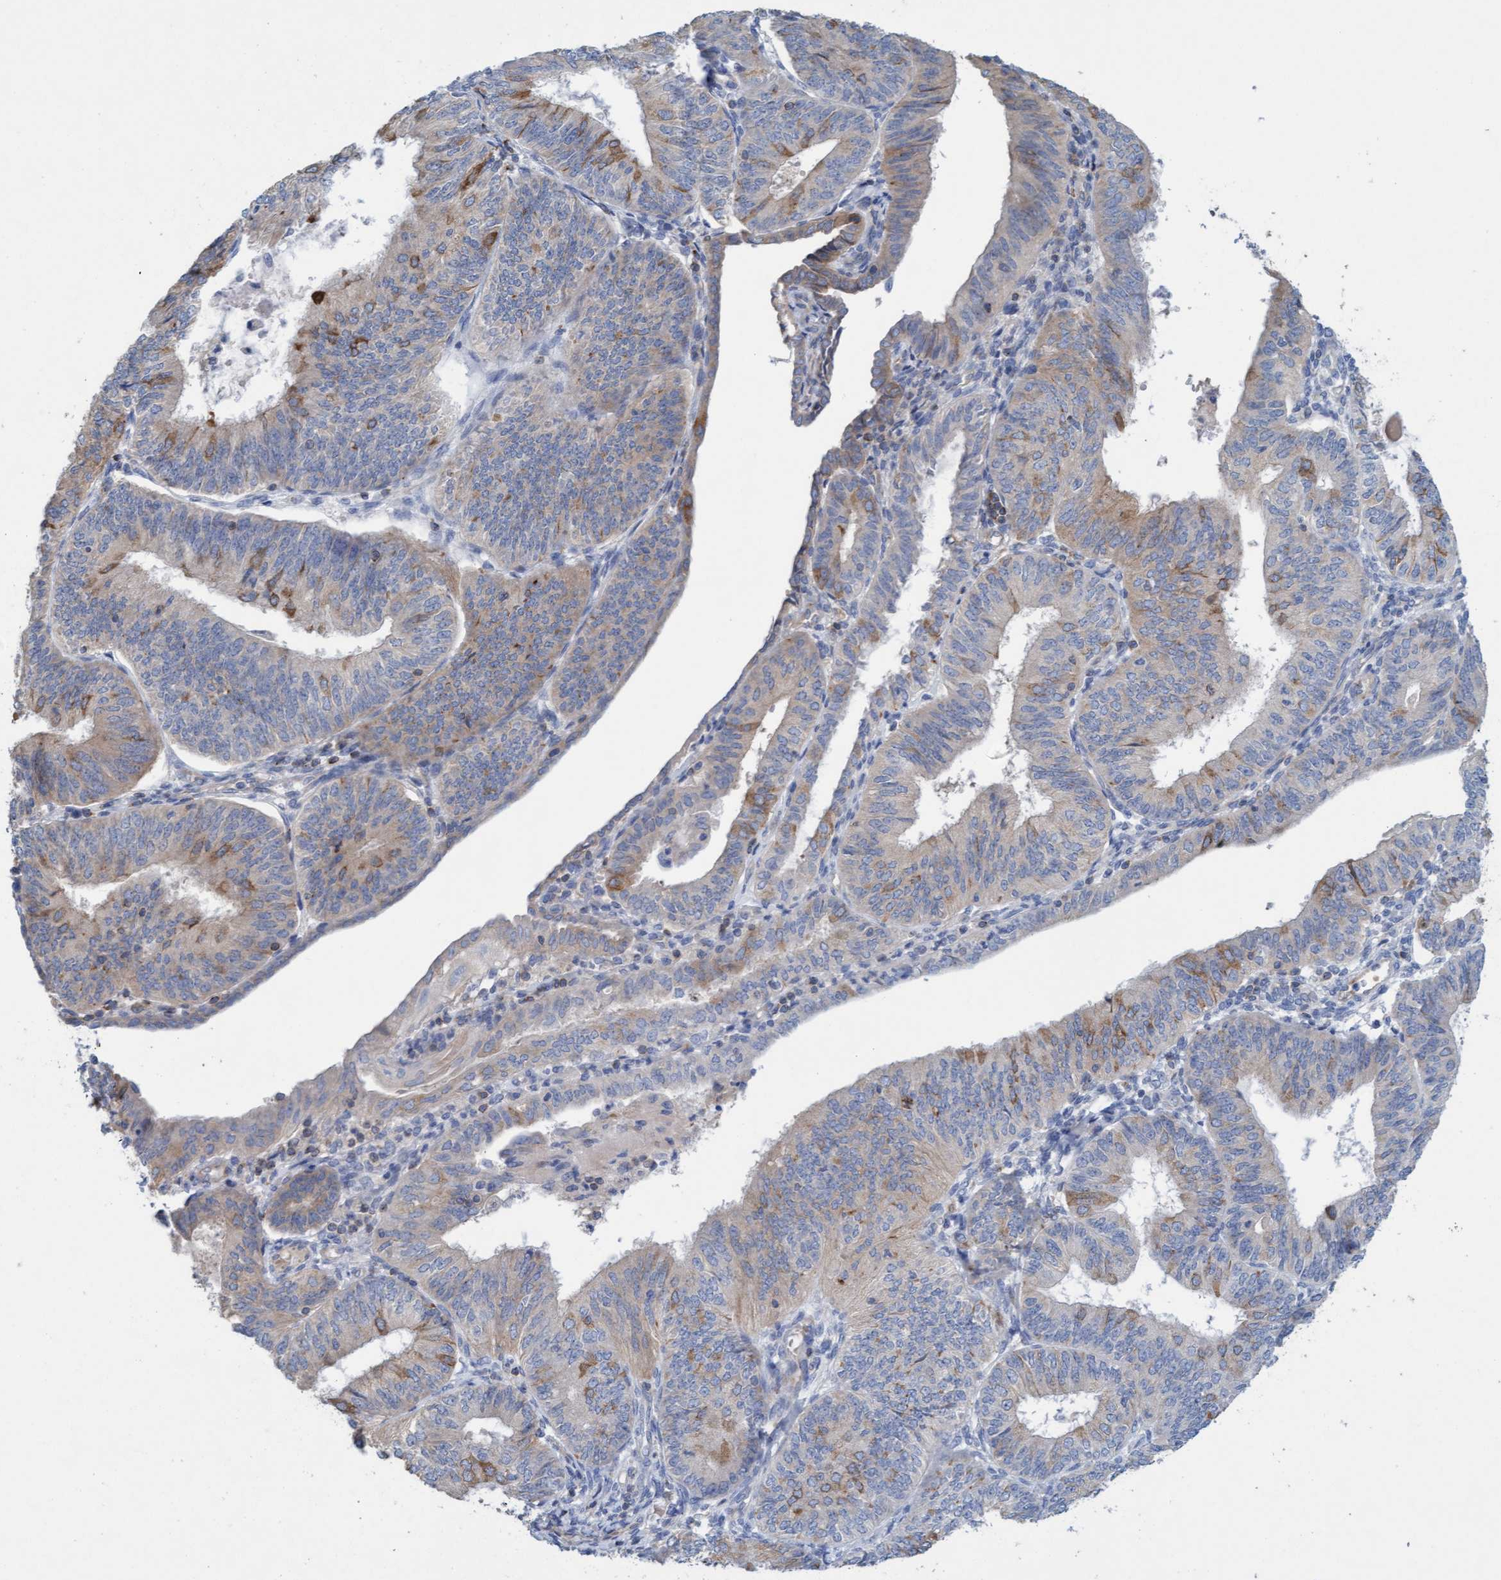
{"staining": {"intensity": "moderate", "quantity": "<25%", "location": "cytoplasmic/membranous"}, "tissue": "endometrial cancer", "cell_type": "Tumor cells", "image_type": "cancer", "snomed": [{"axis": "morphology", "description": "Adenocarcinoma, NOS"}, {"axis": "topography", "description": "Endometrium"}], "caption": "An image showing moderate cytoplasmic/membranous expression in approximately <25% of tumor cells in adenocarcinoma (endometrial), as visualized by brown immunohistochemical staining.", "gene": "SIGIRR", "patient": {"sex": "female", "age": 58}}